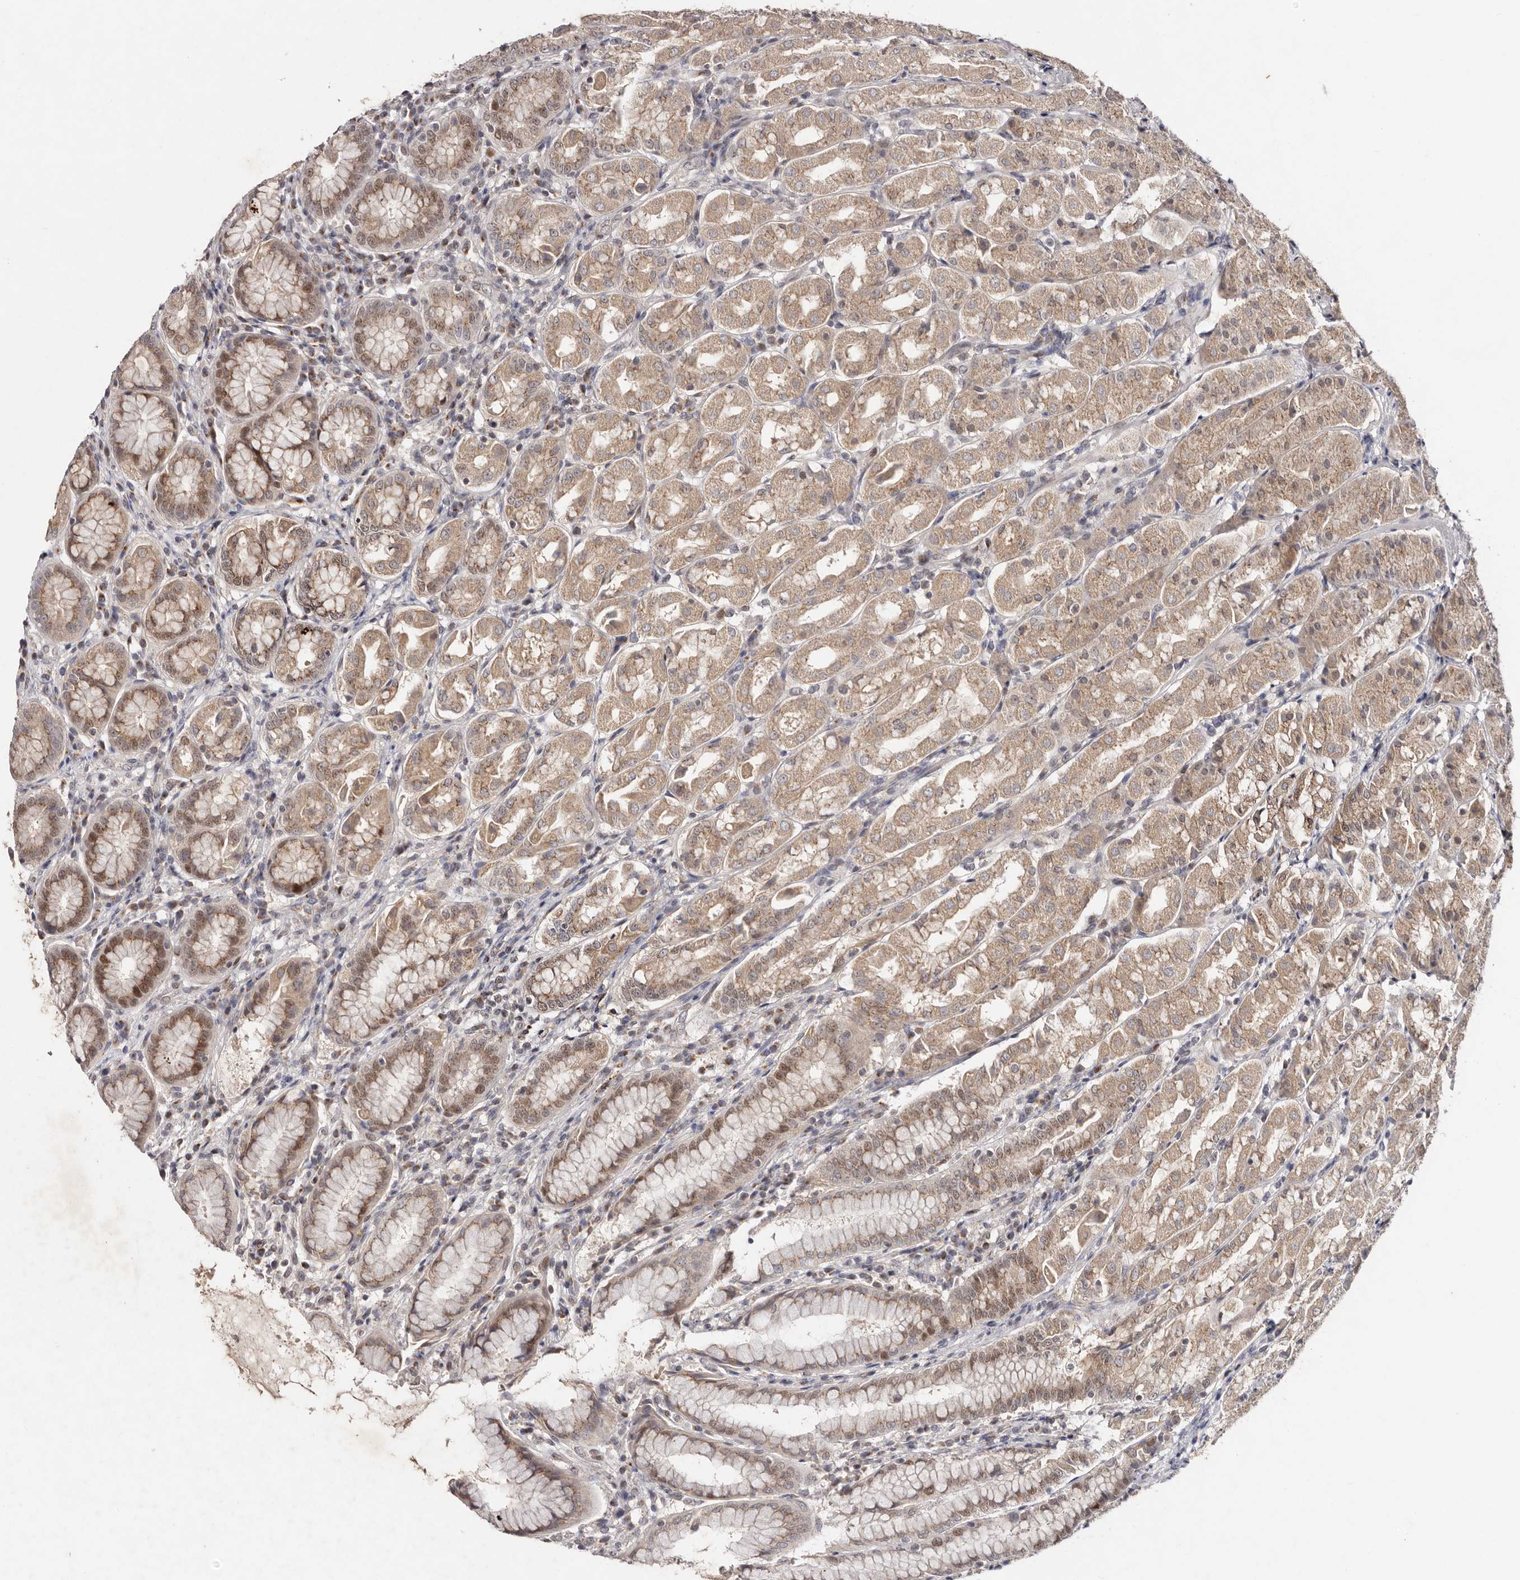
{"staining": {"intensity": "moderate", "quantity": ">75%", "location": "cytoplasmic/membranous,nuclear"}, "tissue": "stomach", "cell_type": "Glandular cells", "image_type": "normal", "snomed": [{"axis": "morphology", "description": "Normal tissue, NOS"}, {"axis": "topography", "description": "Stomach"}, {"axis": "topography", "description": "Stomach, lower"}], "caption": "A brown stain shows moderate cytoplasmic/membranous,nuclear positivity of a protein in glandular cells of benign human stomach. (DAB IHC with brightfield microscopy, high magnification).", "gene": "KLF7", "patient": {"sex": "female", "age": 56}}